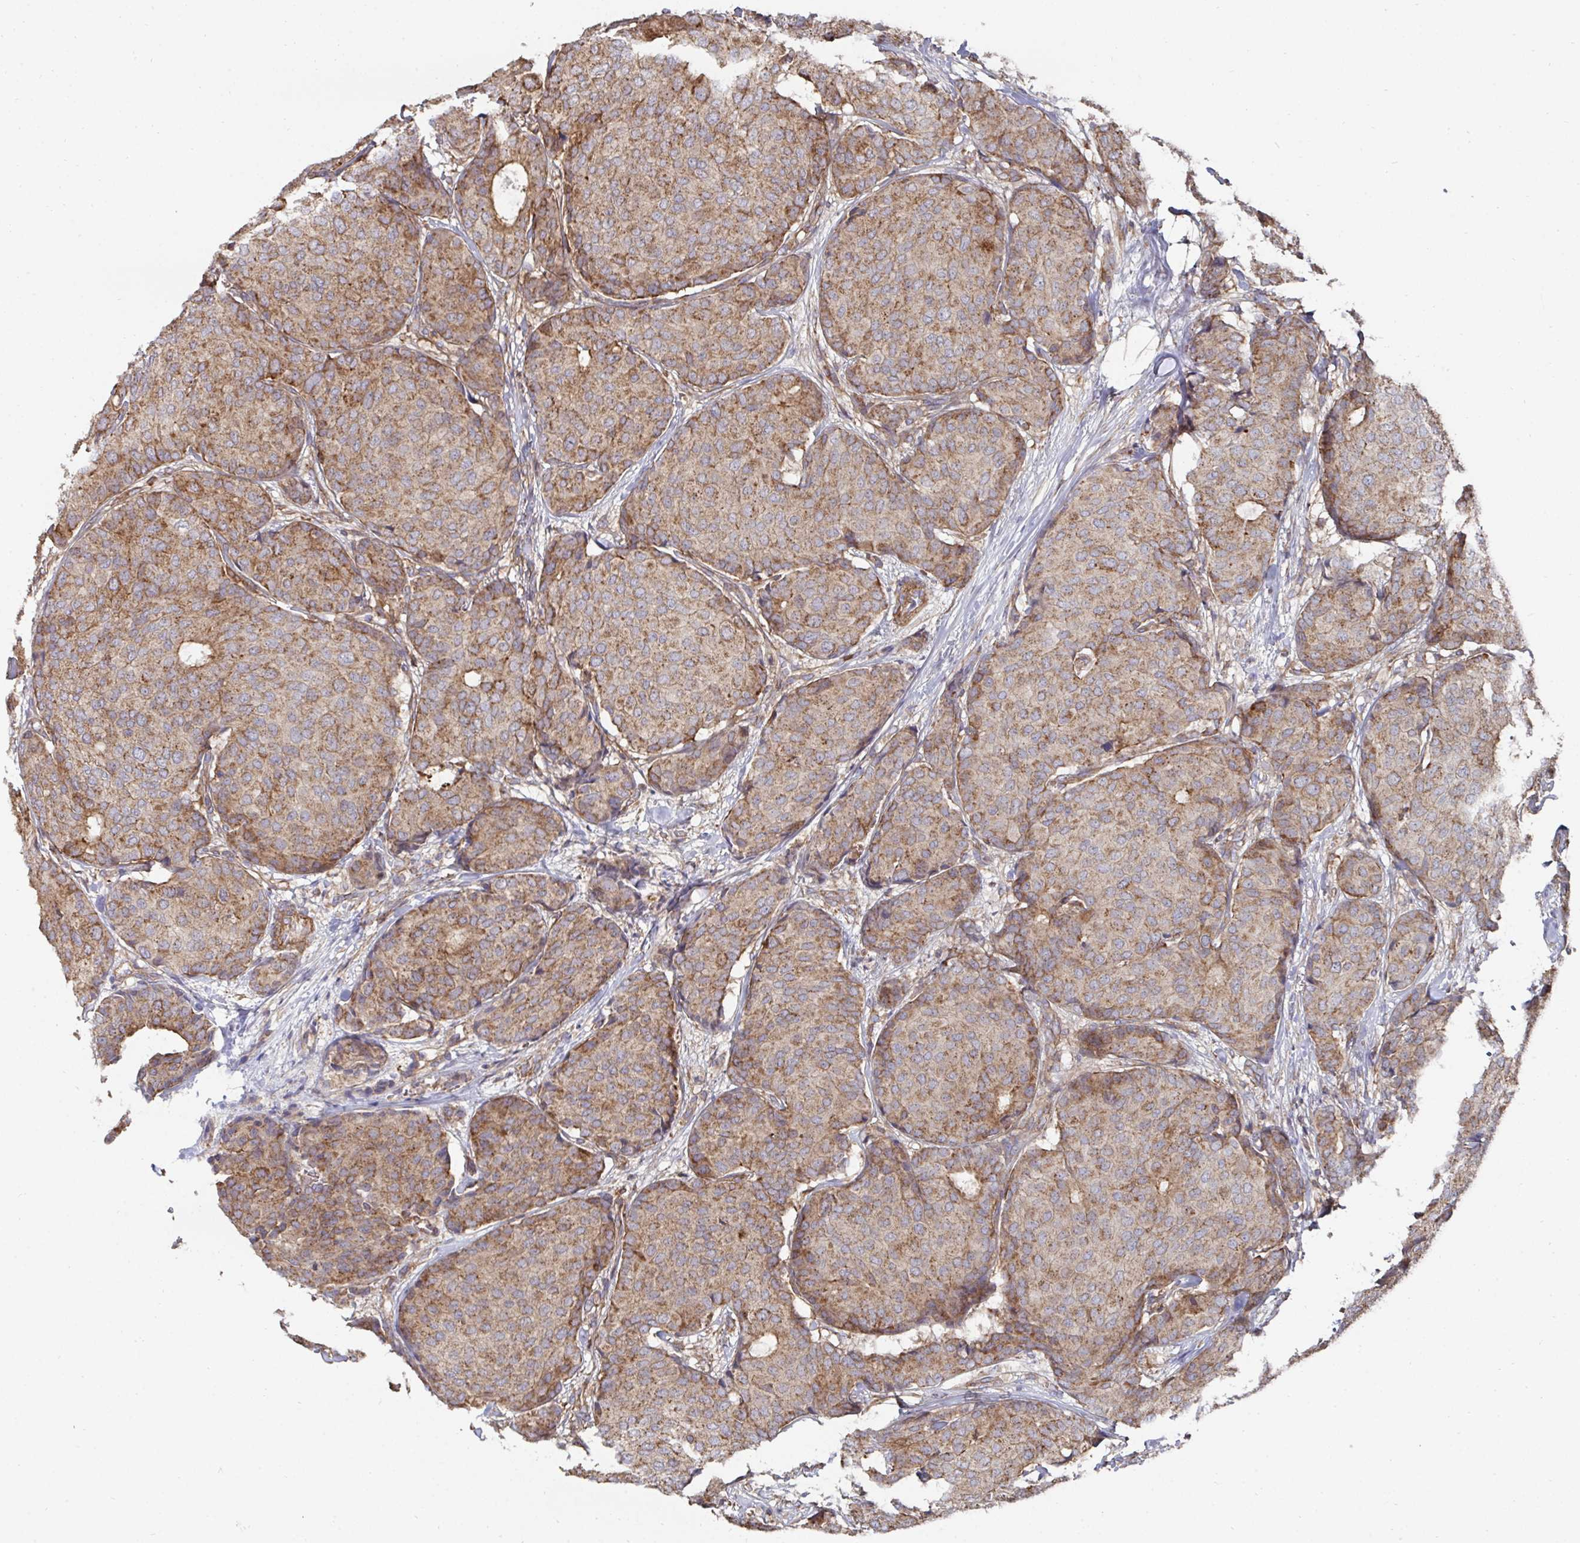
{"staining": {"intensity": "moderate", "quantity": ">75%", "location": "cytoplasmic/membranous"}, "tissue": "breast cancer", "cell_type": "Tumor cells", "image_type": "cancer", "snomed": [{"axis": "morphology", "description": "Duct carcinoma"}, {"axis": "topography", "description": "Breast"}], "caption": "A micrograph showing moderate cytoplasmic/membranous expression in about >75% of tumor cells in breast cancer (infiltrating ductal carcinoma), as visualized by brown immunohistochemical staining.", "gene": "DZANK1", "patient": {"sex": "female", "age": 75}}